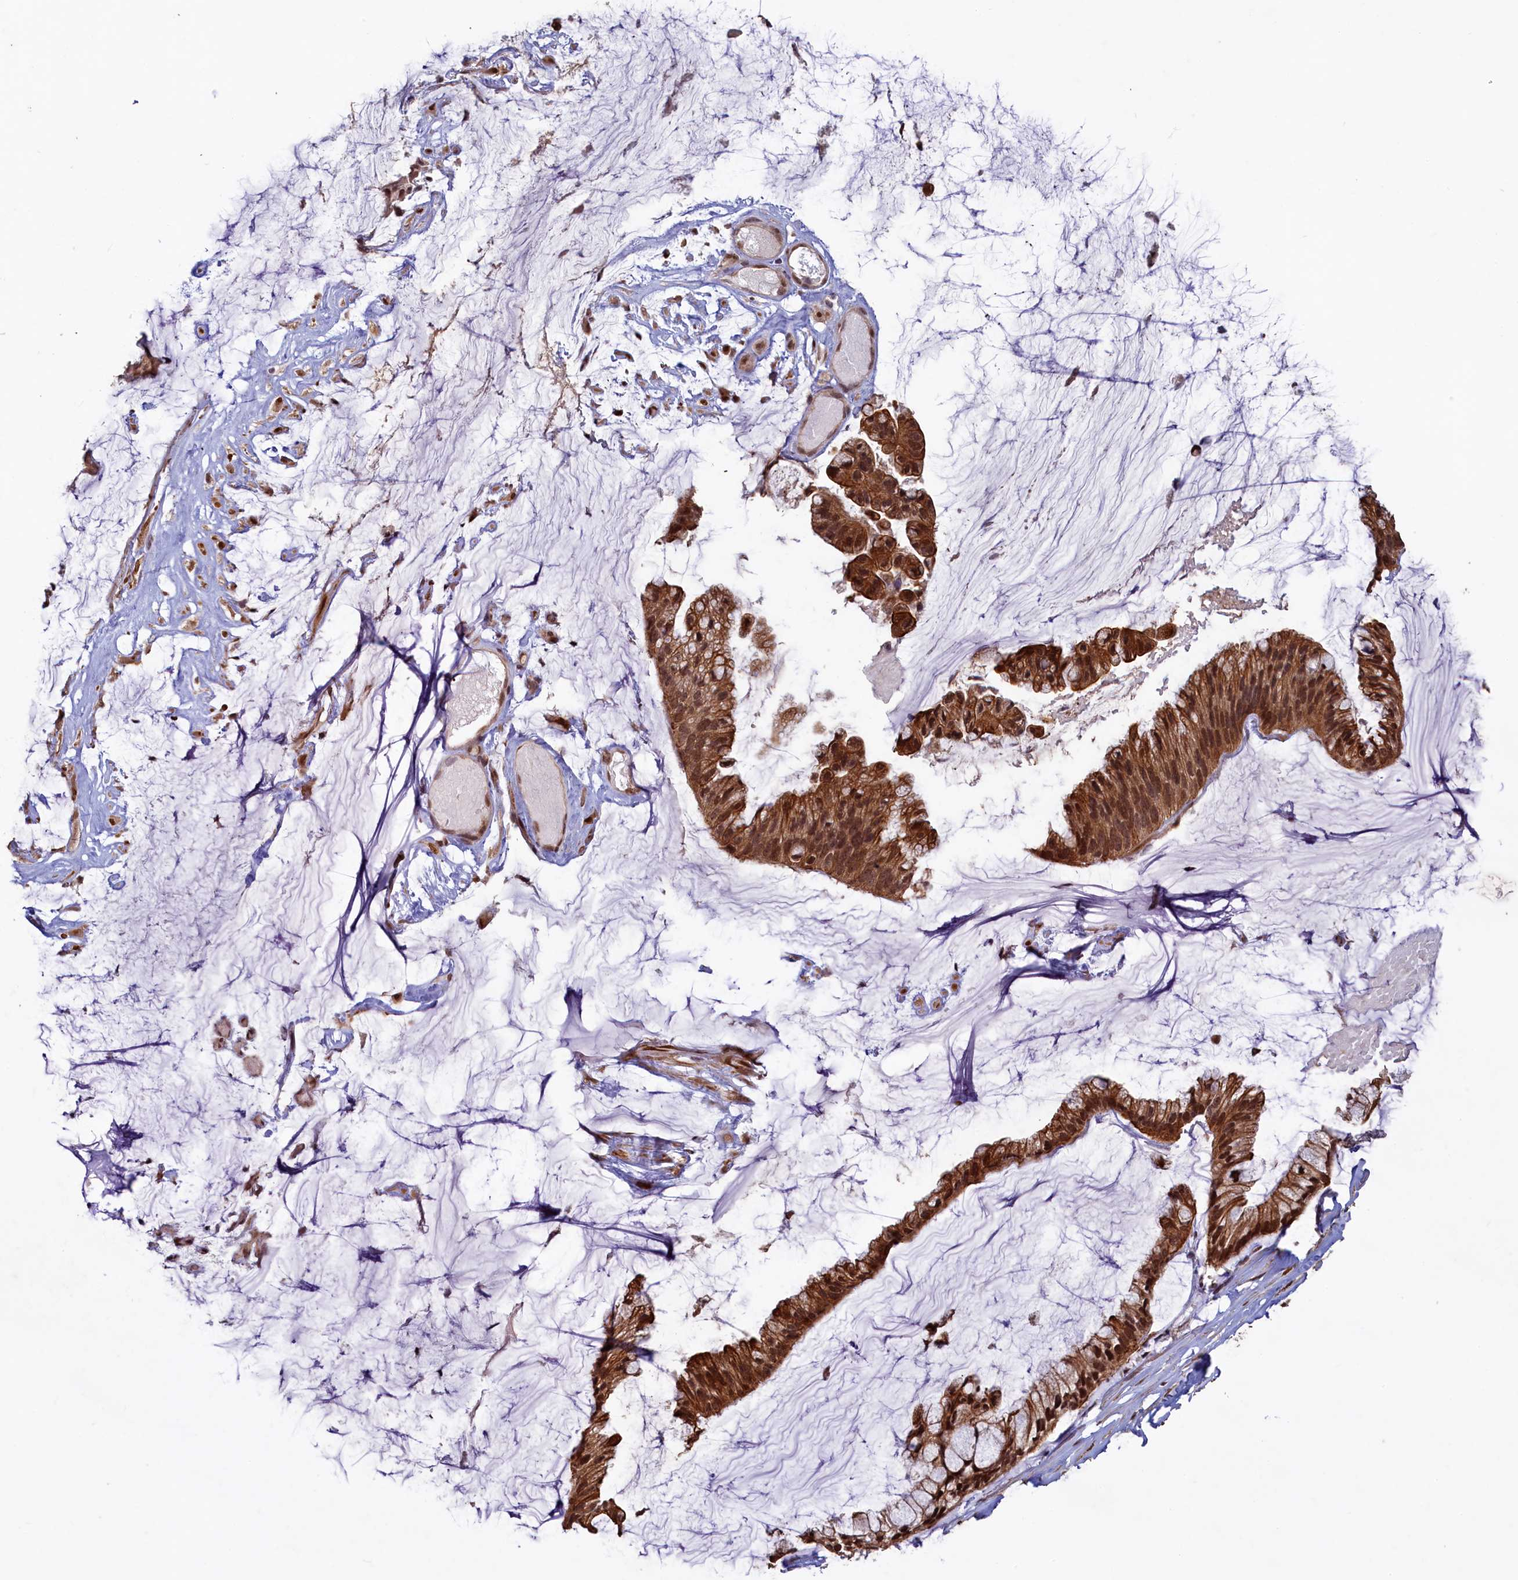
{"staining": {"intensity": "strong", "quantity": ">75%", "location": "cytoplasmic/membranous,nuclear"}, "tissue": "ovarian cancer", "cell_type": "Tumor cells", "image_type": "cancer", "snomed": [{"axis": "morphology", "description": "Cystadenocarcinoma, mucinous, NOS"}, {"axis": "topography", "description": "Ovary"}], "caption": "Protein expression analysis of mucinous cystadenocarcinoma (ovarian) displays strong cytoplasmic/membranous and nuclear staining in about >75% of tumor cells.", "gene": "NAE1", "patient": {"sex": "female", "age": 39}}